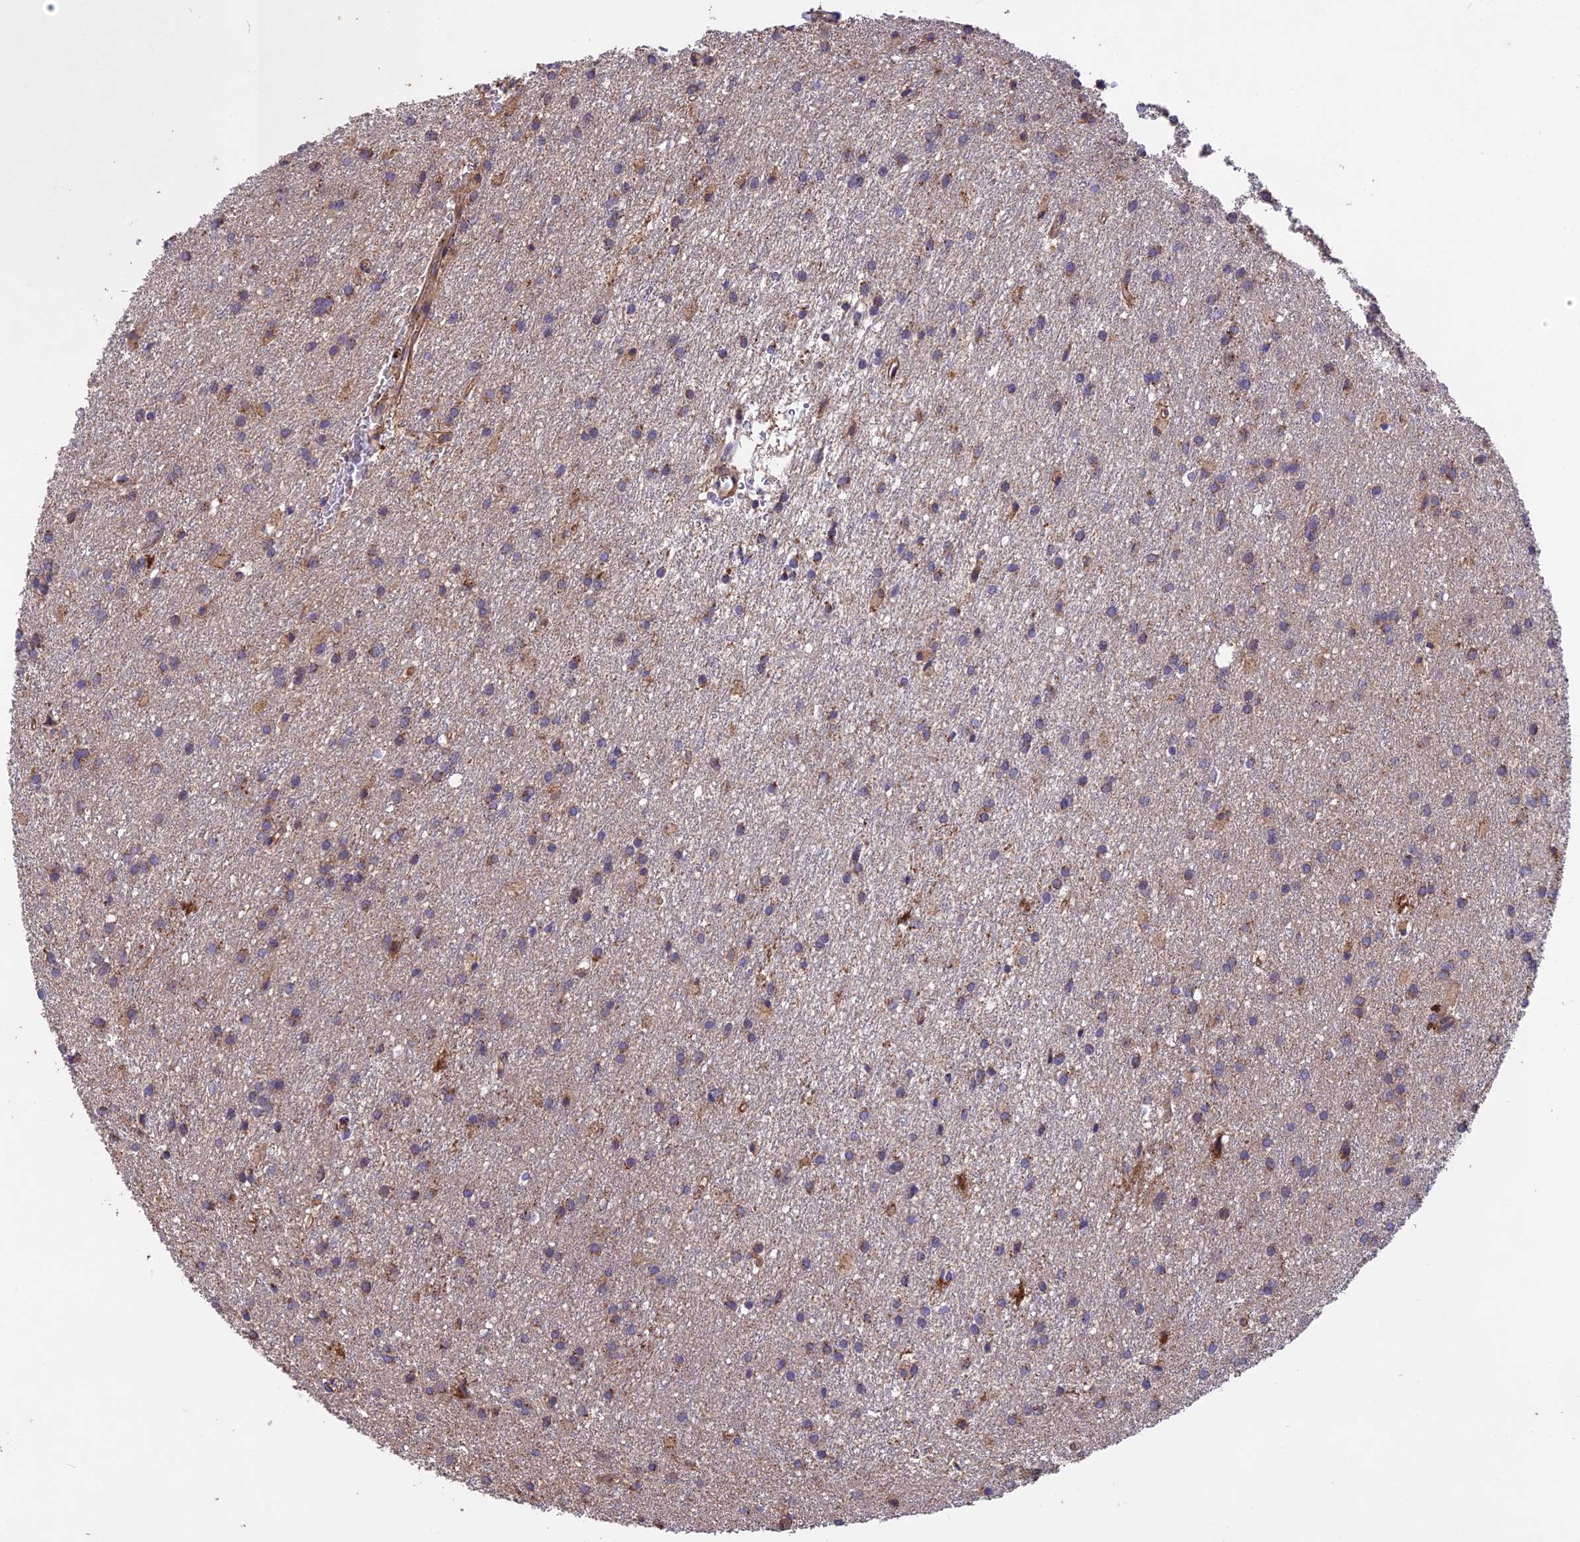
{"staining": {"intensity": "weak", "quantity": "25%-75%", "location": "cytoplasmic/membranous"}, "tissue": "glioma", "cell_type": "Tumor cells", "image_type": "cancer", "snomed": [{"axis": "morphology", "description": "Glioma, malignant, High grade"}, {"axis": "topography", "description": "Brain"}], "caption": "A micrograph of malignant high-grade glioma stained for a protein displays weak cytoplasmic/membranous brown staining in tumor cells.", "gene": "NUDT8", "patient": {"sex": "female", "age": 50}}